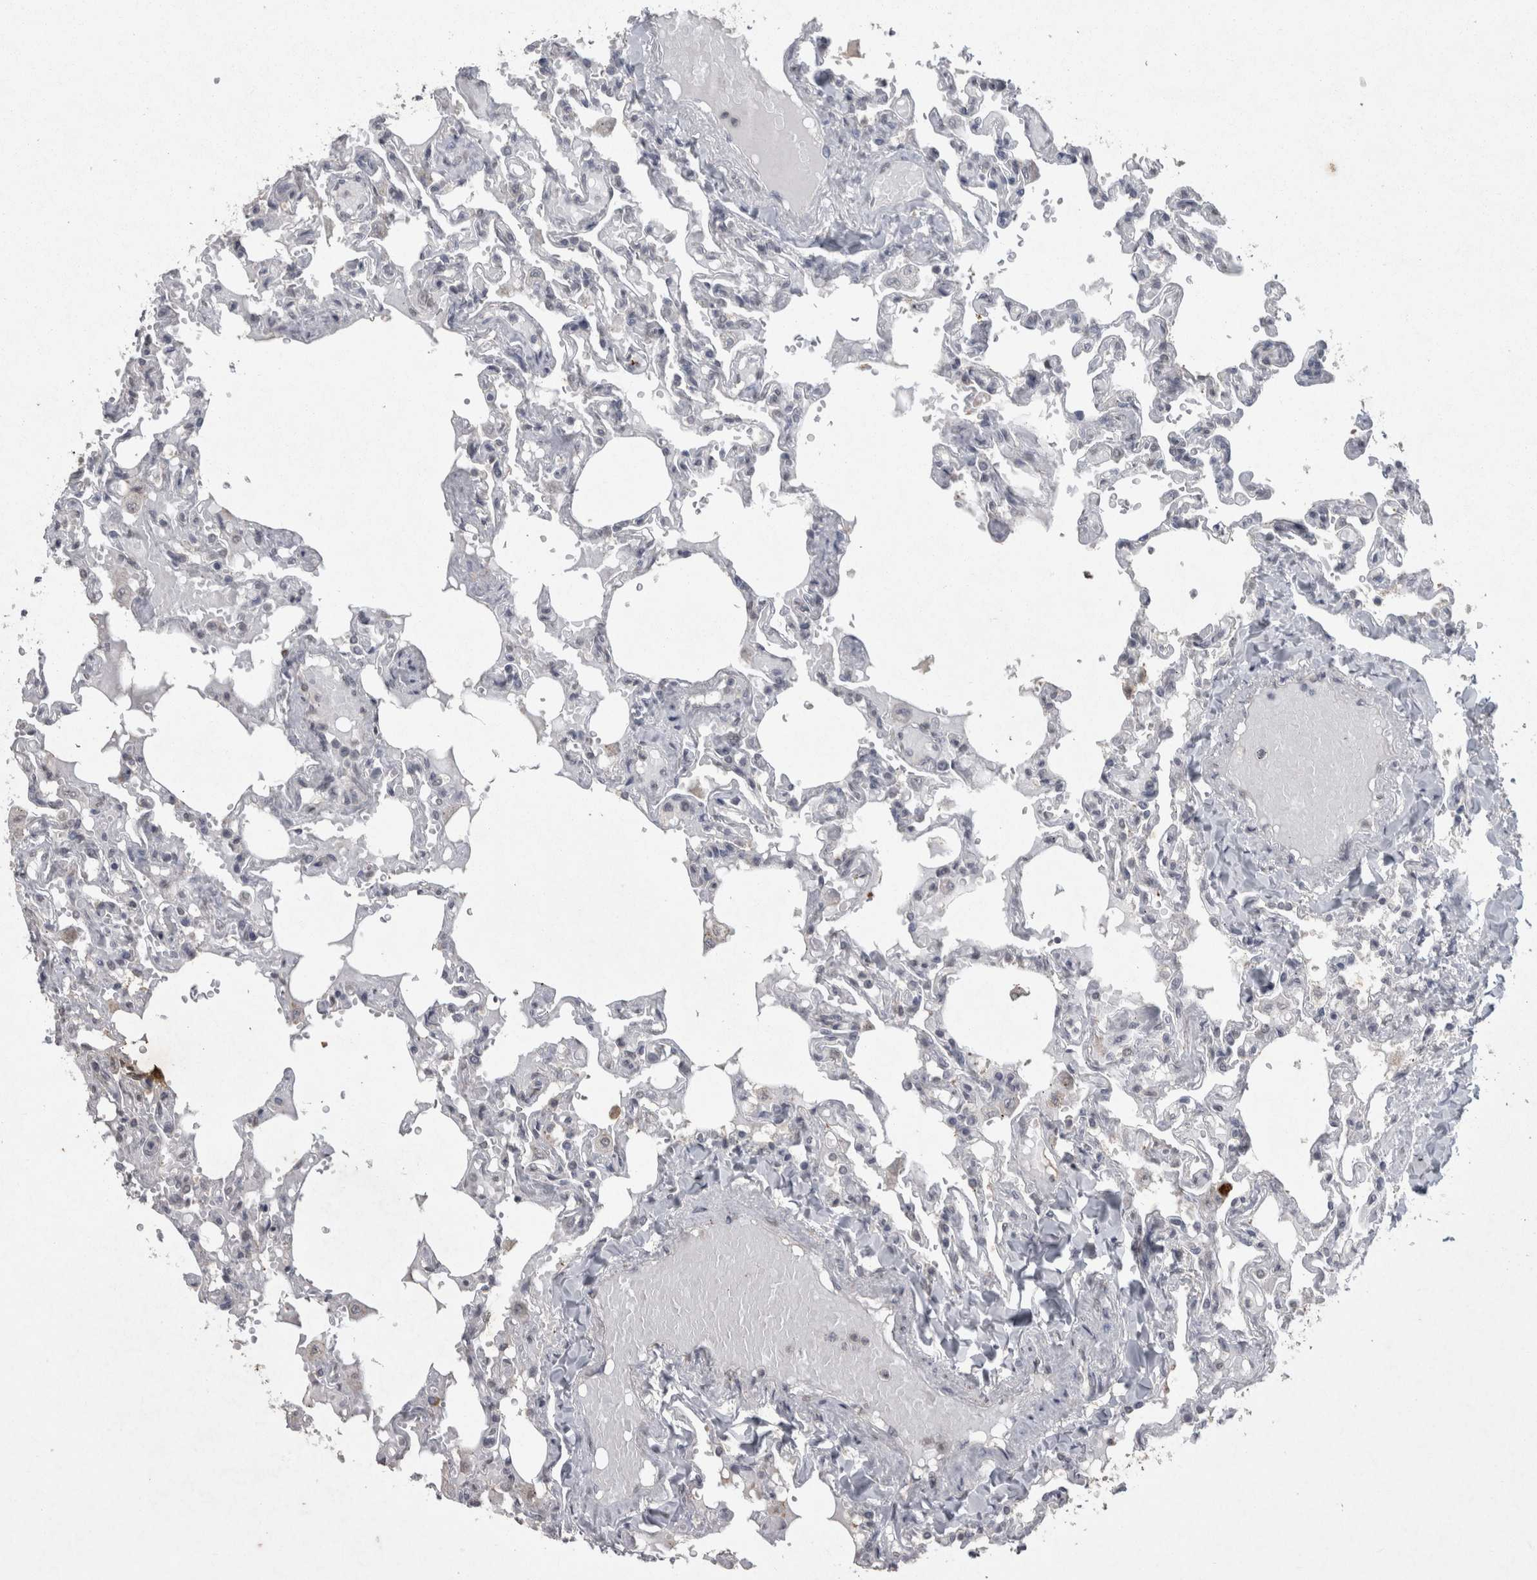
{"staining": {"intensity": "negative", "quantity": "none", "location": "none"}, "tissue": "lung", "cell_type": "Alveolar cells", "image_type": "normal", "snomed": [{"axis": "morphology", "description": "Normal tissue, NOS"}, {"axis": "topography", "description": "Lung"}], "caption": "Immunohistochemical staining of normal human lung exhibits no significant staining in alveolar cells. The staining was performed using DAB to visualize the protein expression in brown, while the nuclei were stained in blue with hematoxylin (Magnification: 20x).", "gene": "MEP1A", "patient": {"sex": "male", "age": 21}}